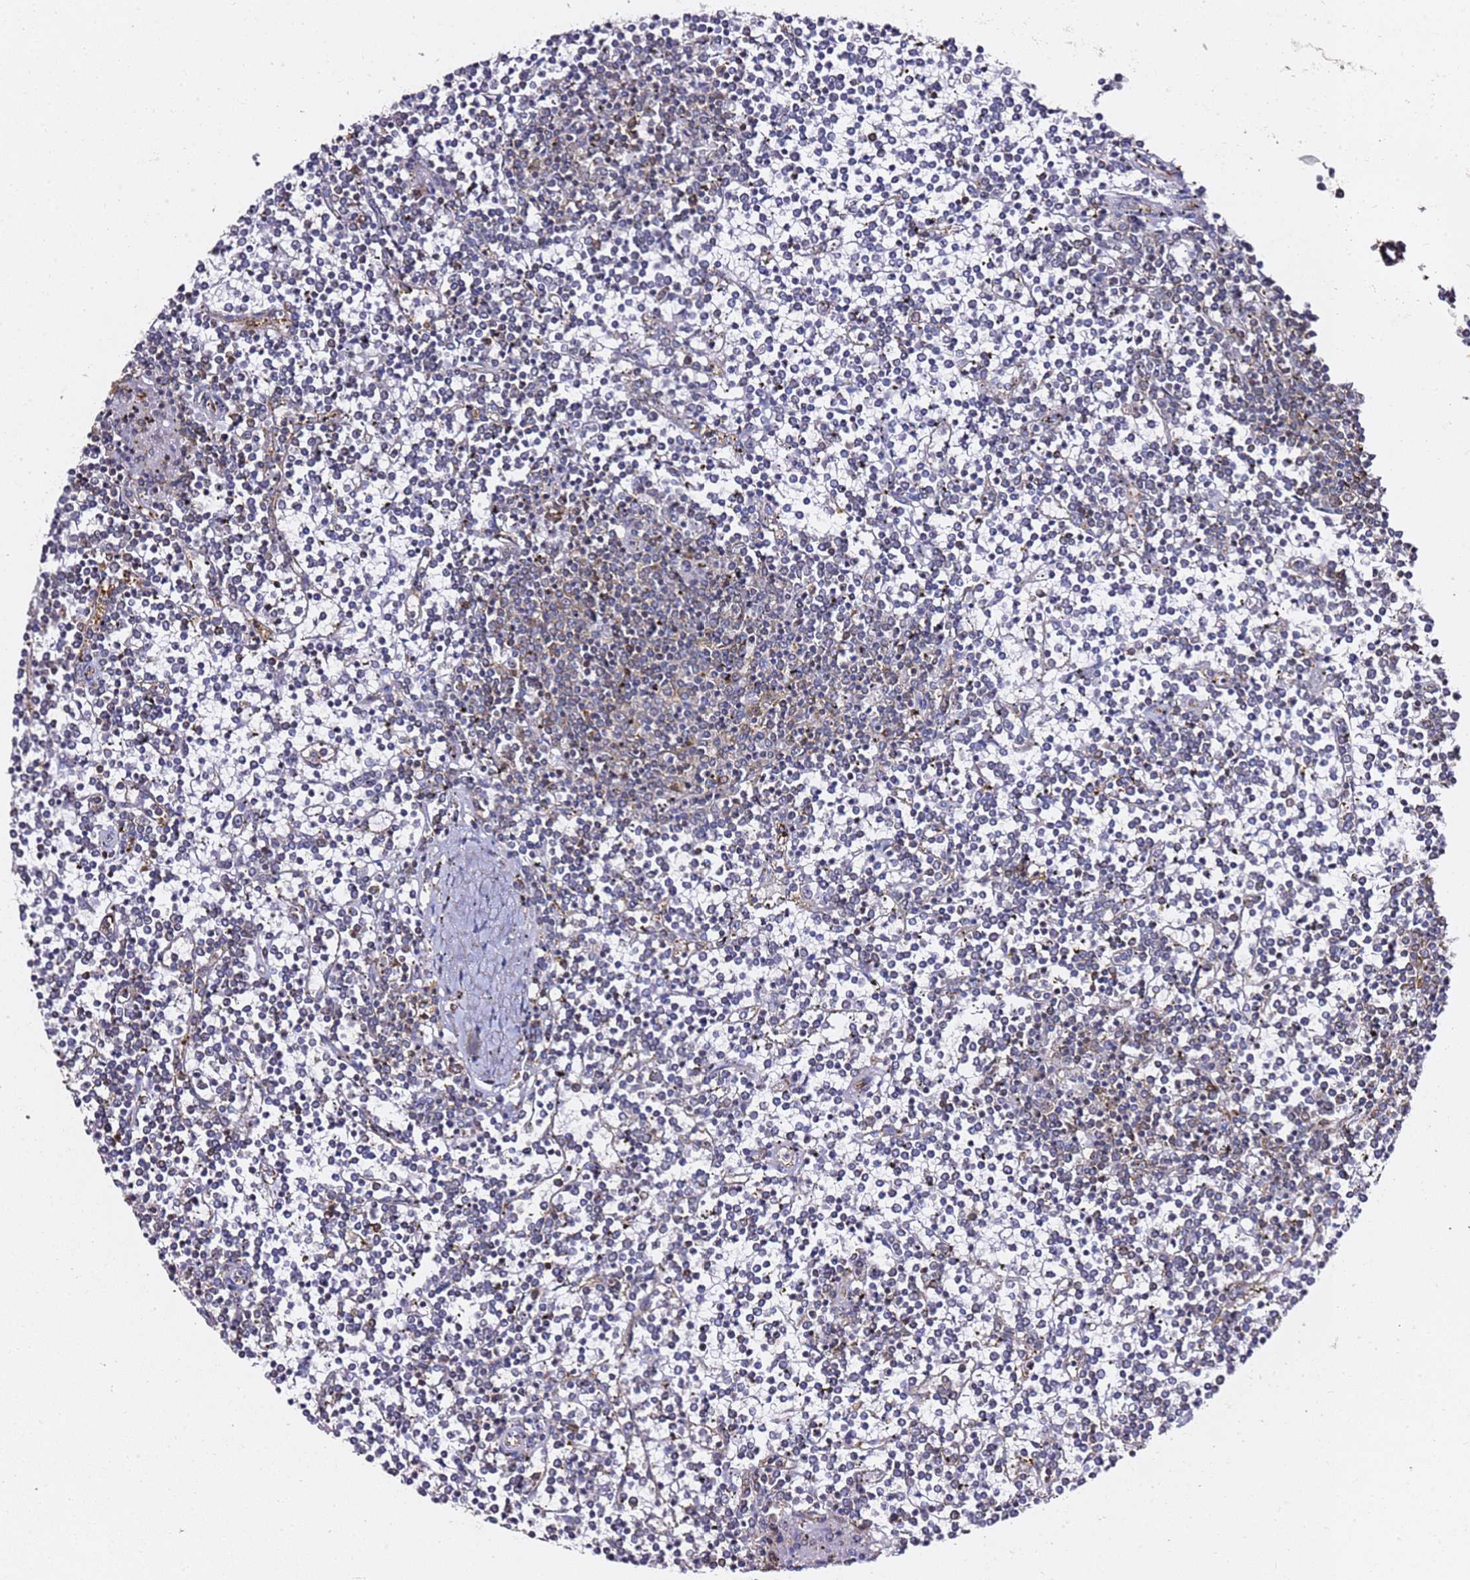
{"staining": {"intensity": "negative", "quantity": "none", "location": "none"}, "tissue": "lymphoma", "cell_type": "Tumor cells", "image_type": "cancer", "snomed": [{"axis": "morphology", "description": "Malignant lymphoma, non-Hodgkin's type, Low grade"}, {"axis": "topography", "description": "Spleen"}], "caption": "A high-resolution micrograph shows immunohistochemistry (IHC) staining of lymphoma, which demonstrates no significant staining in tumor cells. (Brightfield microscopy of DAB (3,3'-diaminobenzidine) immunohistochemistry (IHC) at high magnification).", "gene": "TPST1", "patient": {"sex": "female", "age": 19}}